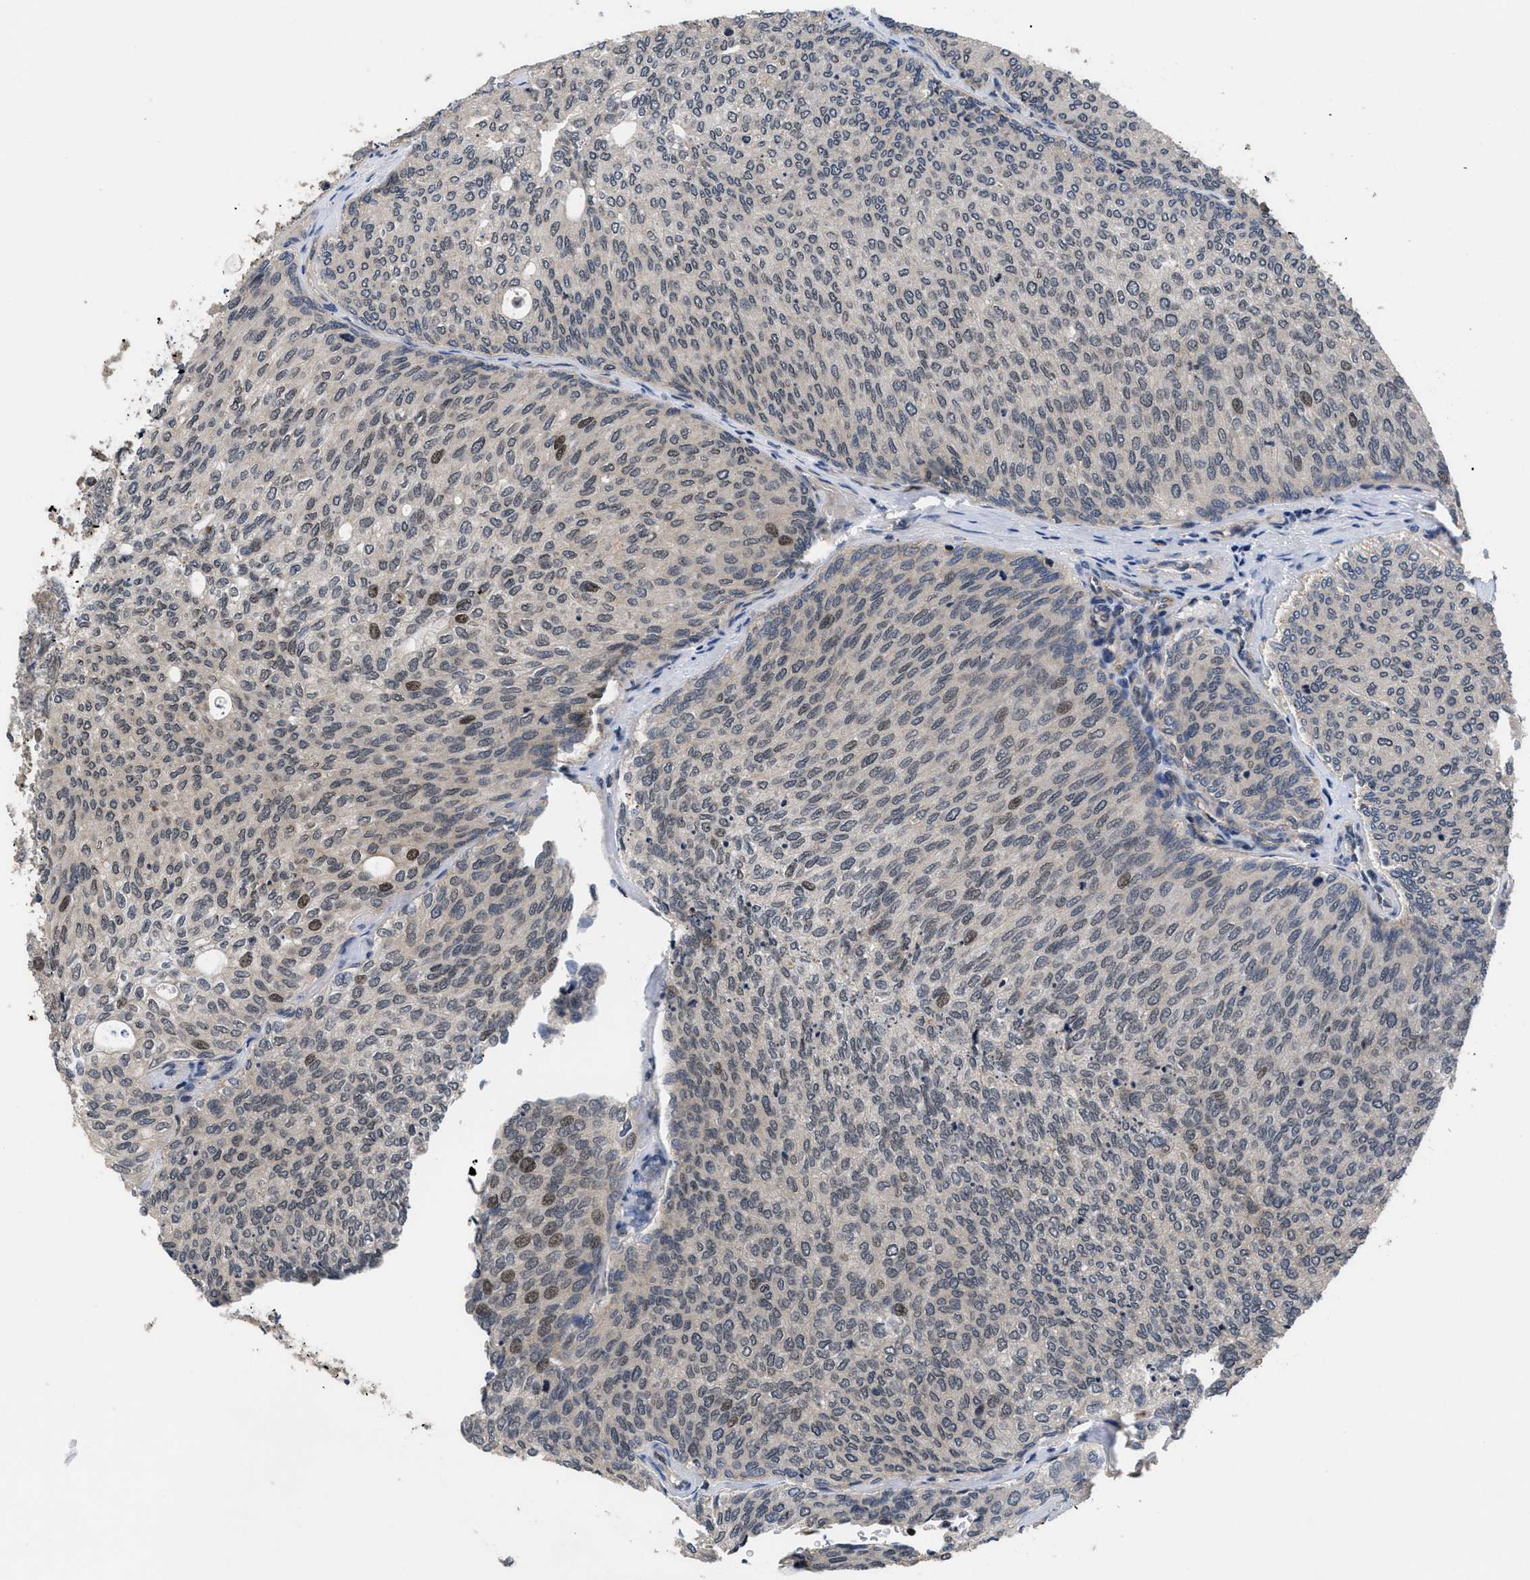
{"staining": {"intensity": "moderate", "quantity": "<25%", "location": "nuclear"}, "tissue": "urothelial cancer", "cell_type": "Tumor cells", "image_type": "cancer", "snomed": [{"axis": "morphology", "description": "Urothelial carcinoma, Low grade"}, {"axis": "topography", "description": "Urinary bladder"}], "caption": "A high-resolution photomicrograph shows immunohistochemistry staining of urothelial cancer, which demonstrates moderate nuclear staining in about <25% of tumor cells. (DAB (3,3'-diaminobenzidine) IHC, brown staining for protein, blue staining for nuclei).", "gene": "DNAJC14", "patient": {"sex": "female", "age": 79}}